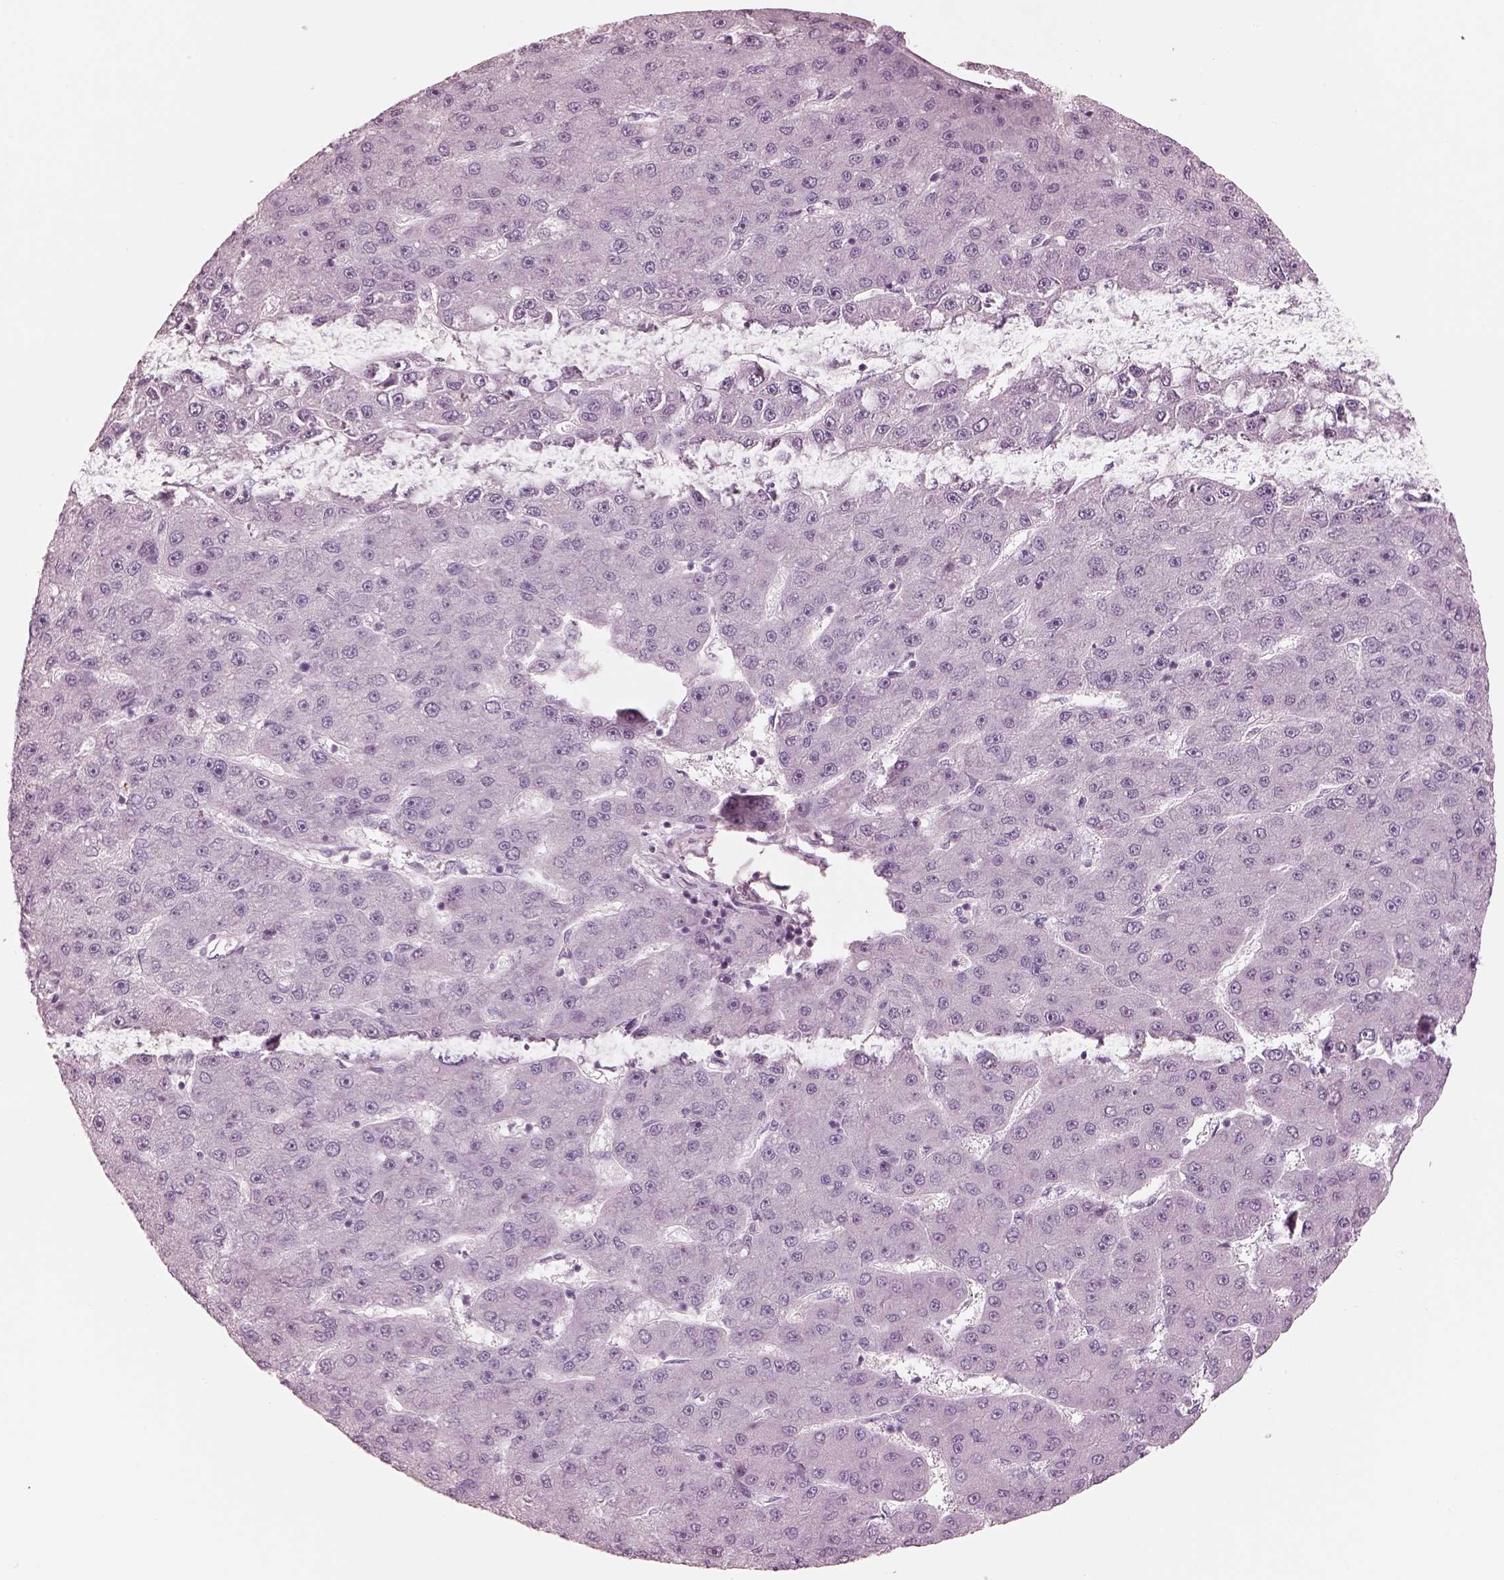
{"staining": {"intensity": "negative", "quantity": "none", "location": "none"}, "tissue": "liver cancer", "cell_type": "Tumor cells", "image_type": "cancer", "snomed": [{"axis": "morphology", "description": "Carcinoma, Hepatocellular, NOS"}, {"axis": "topography", "description": "Liver"}], "caption": "A high-resolution histopathology image shows IHC staining of liver cancer, which displays no significant staining in tumor cells. The staining was performed using DAB (3,3'-diaminobenzidine) to visualize the protein expression in brown, while the nuclei were stained in blue with hematoxylin (Magnification: 20x).", "gene": "KRTAP24-1", "patient": {"sex": "male", "age": 67}}